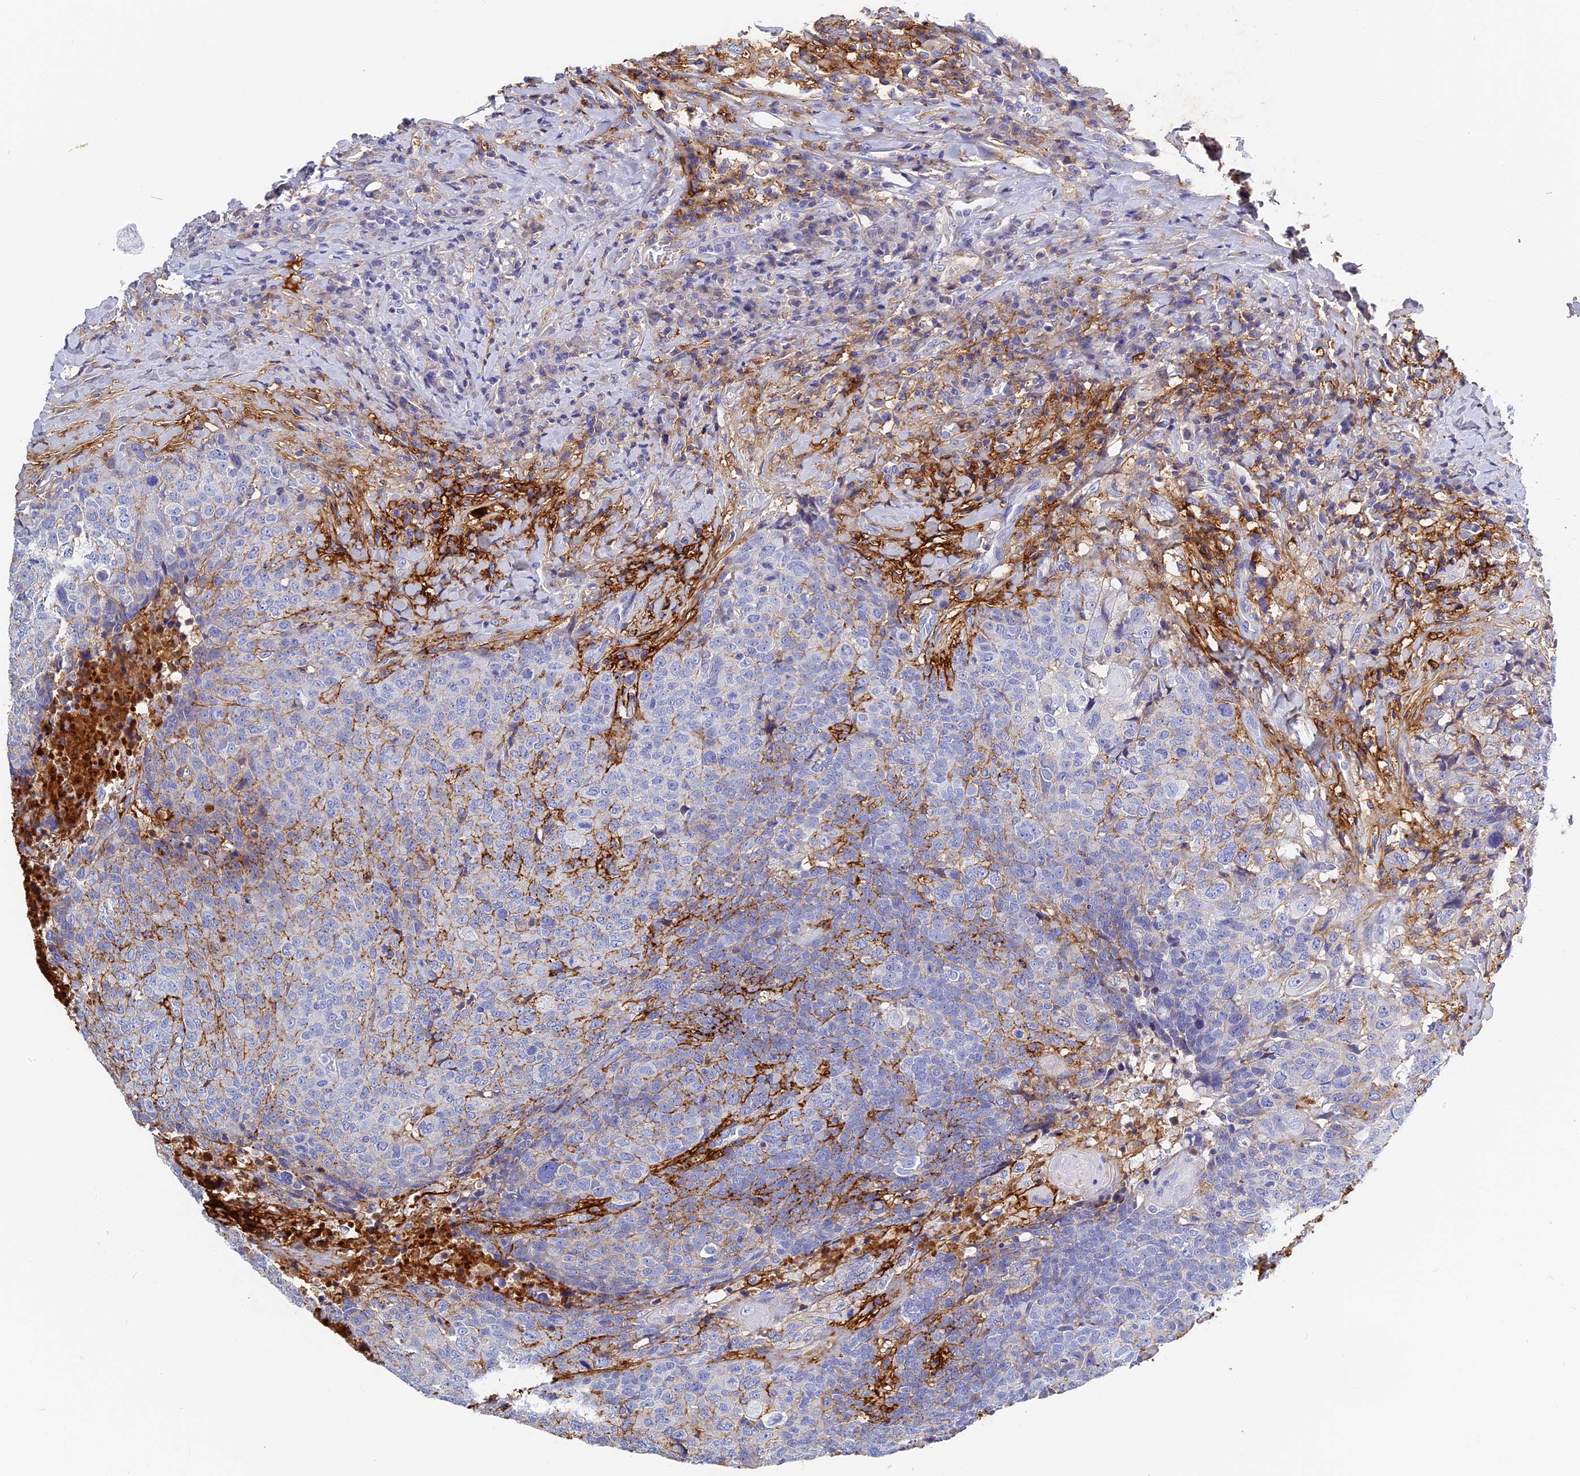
{"staining": {"intensity": "moderate", "quantity": "<25%", "location": "cytoplasmic/membranous"}, "tissue": "head and neck cancer", "cell_type": "Tumor cells", "image_type": "cancer", "snomed": [{"axis": "morphology", "description": "Squamous cell carcinoma, NOS"}, {"axis": "topography", "description": "Head-Neck"}], "caption": "This is a micrograph of immunohistochemistry staining of head and neck cancer, which shows moderate expression in the cytoplasmic/membranous of tumor cells.", "gene": "ITIH1", "patient": {"sex": "male", "age": 66}}